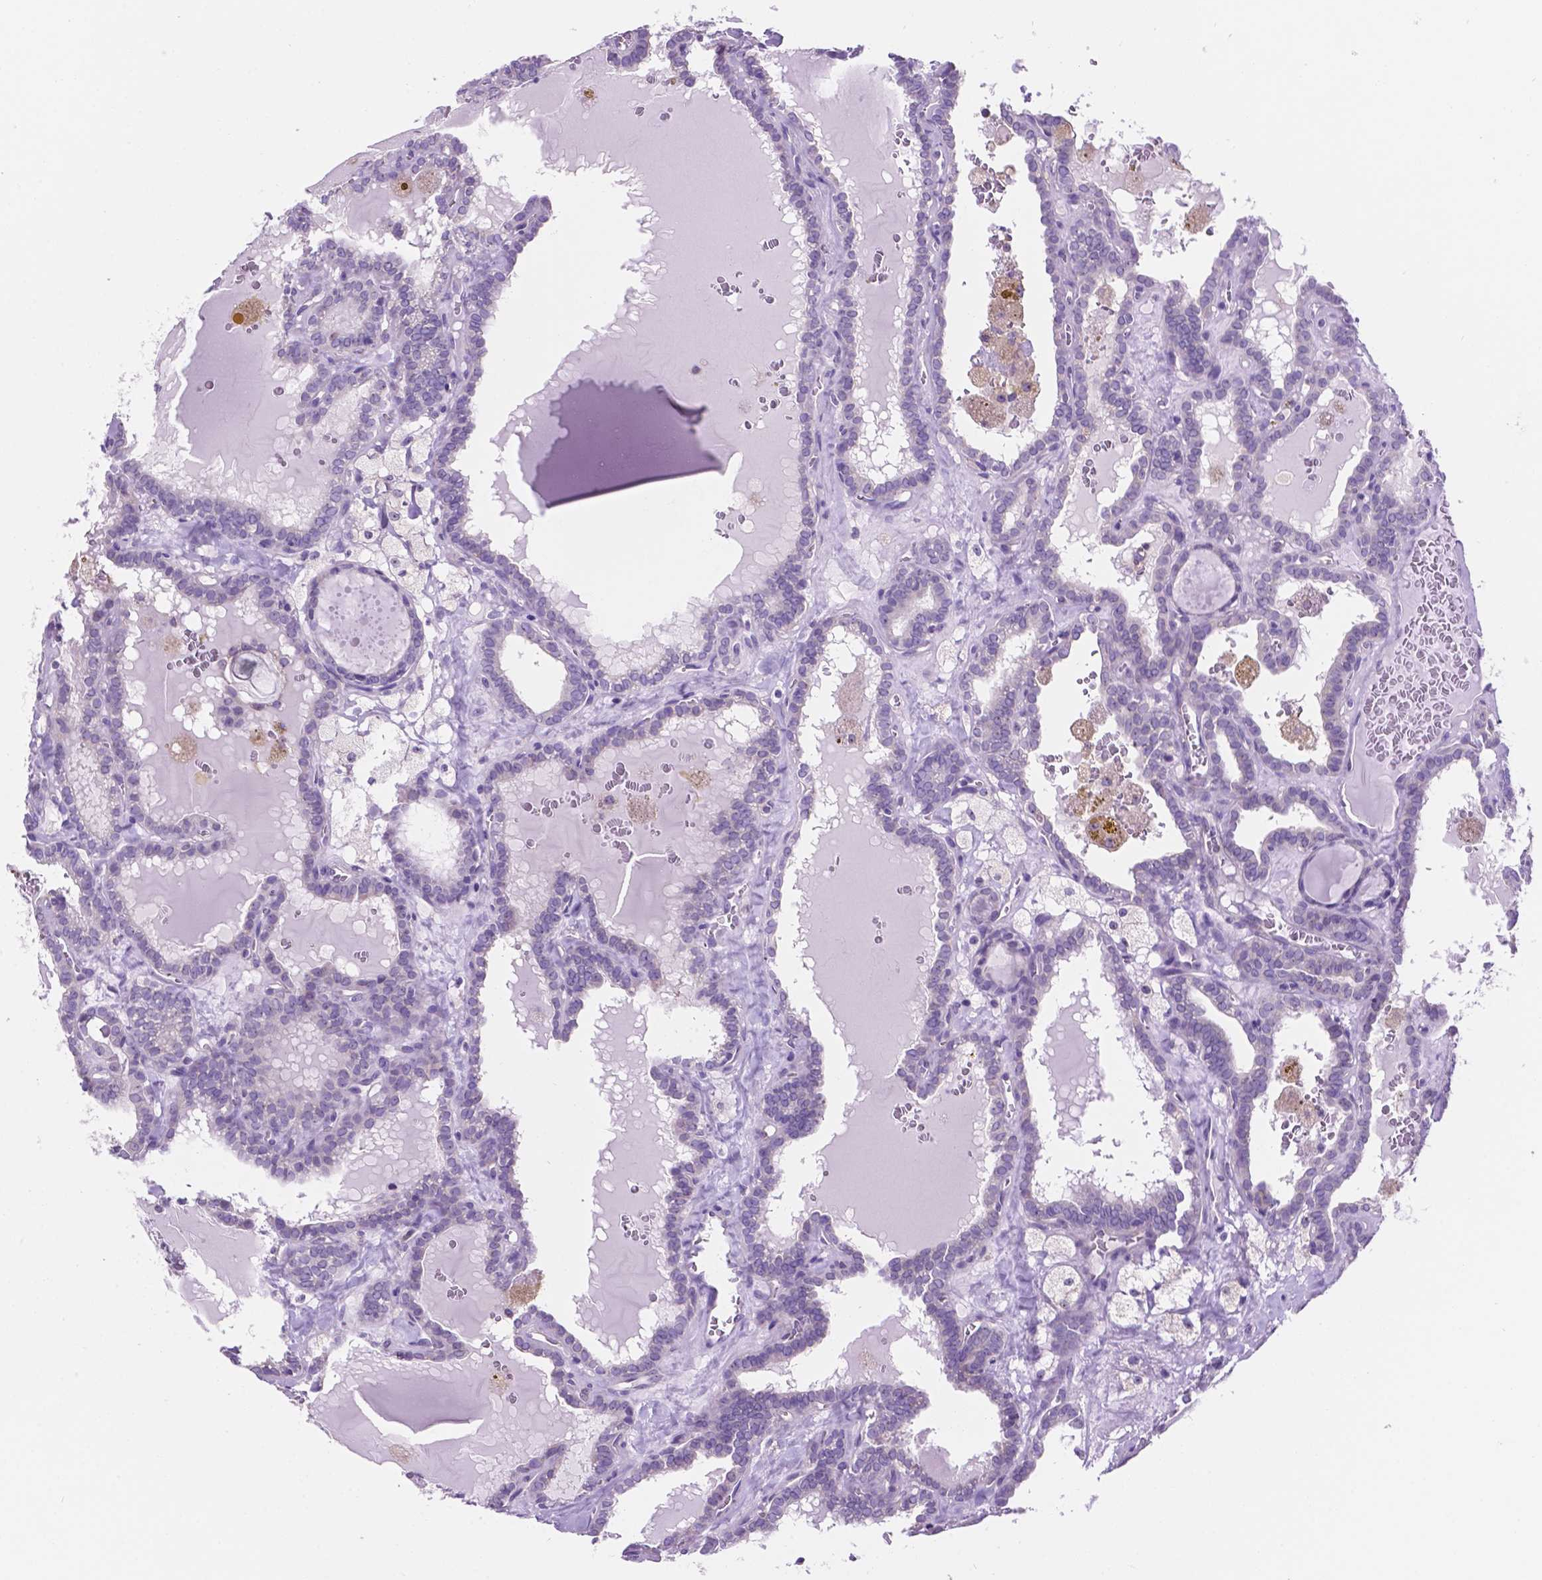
{"staining": {"intensity": "negative", "quantity": "none", "location": "none"}, "tissue": "thyroid cancer", "cell_type": "Tumor cells", "image_type": "cancer", "snomed": [{"axis": "morphology", "description": "Papillary adenocarcinoma, NOS"}, {"axis": "topography", "description": "Thyroid gland"}], "caption": "The histopathology image exhibits no significant positivity in tumor cells of papillary adenocarcinoma (thyroid).", "gene": "SPDYA", "patient": {"sex": "female", "age": 39}}